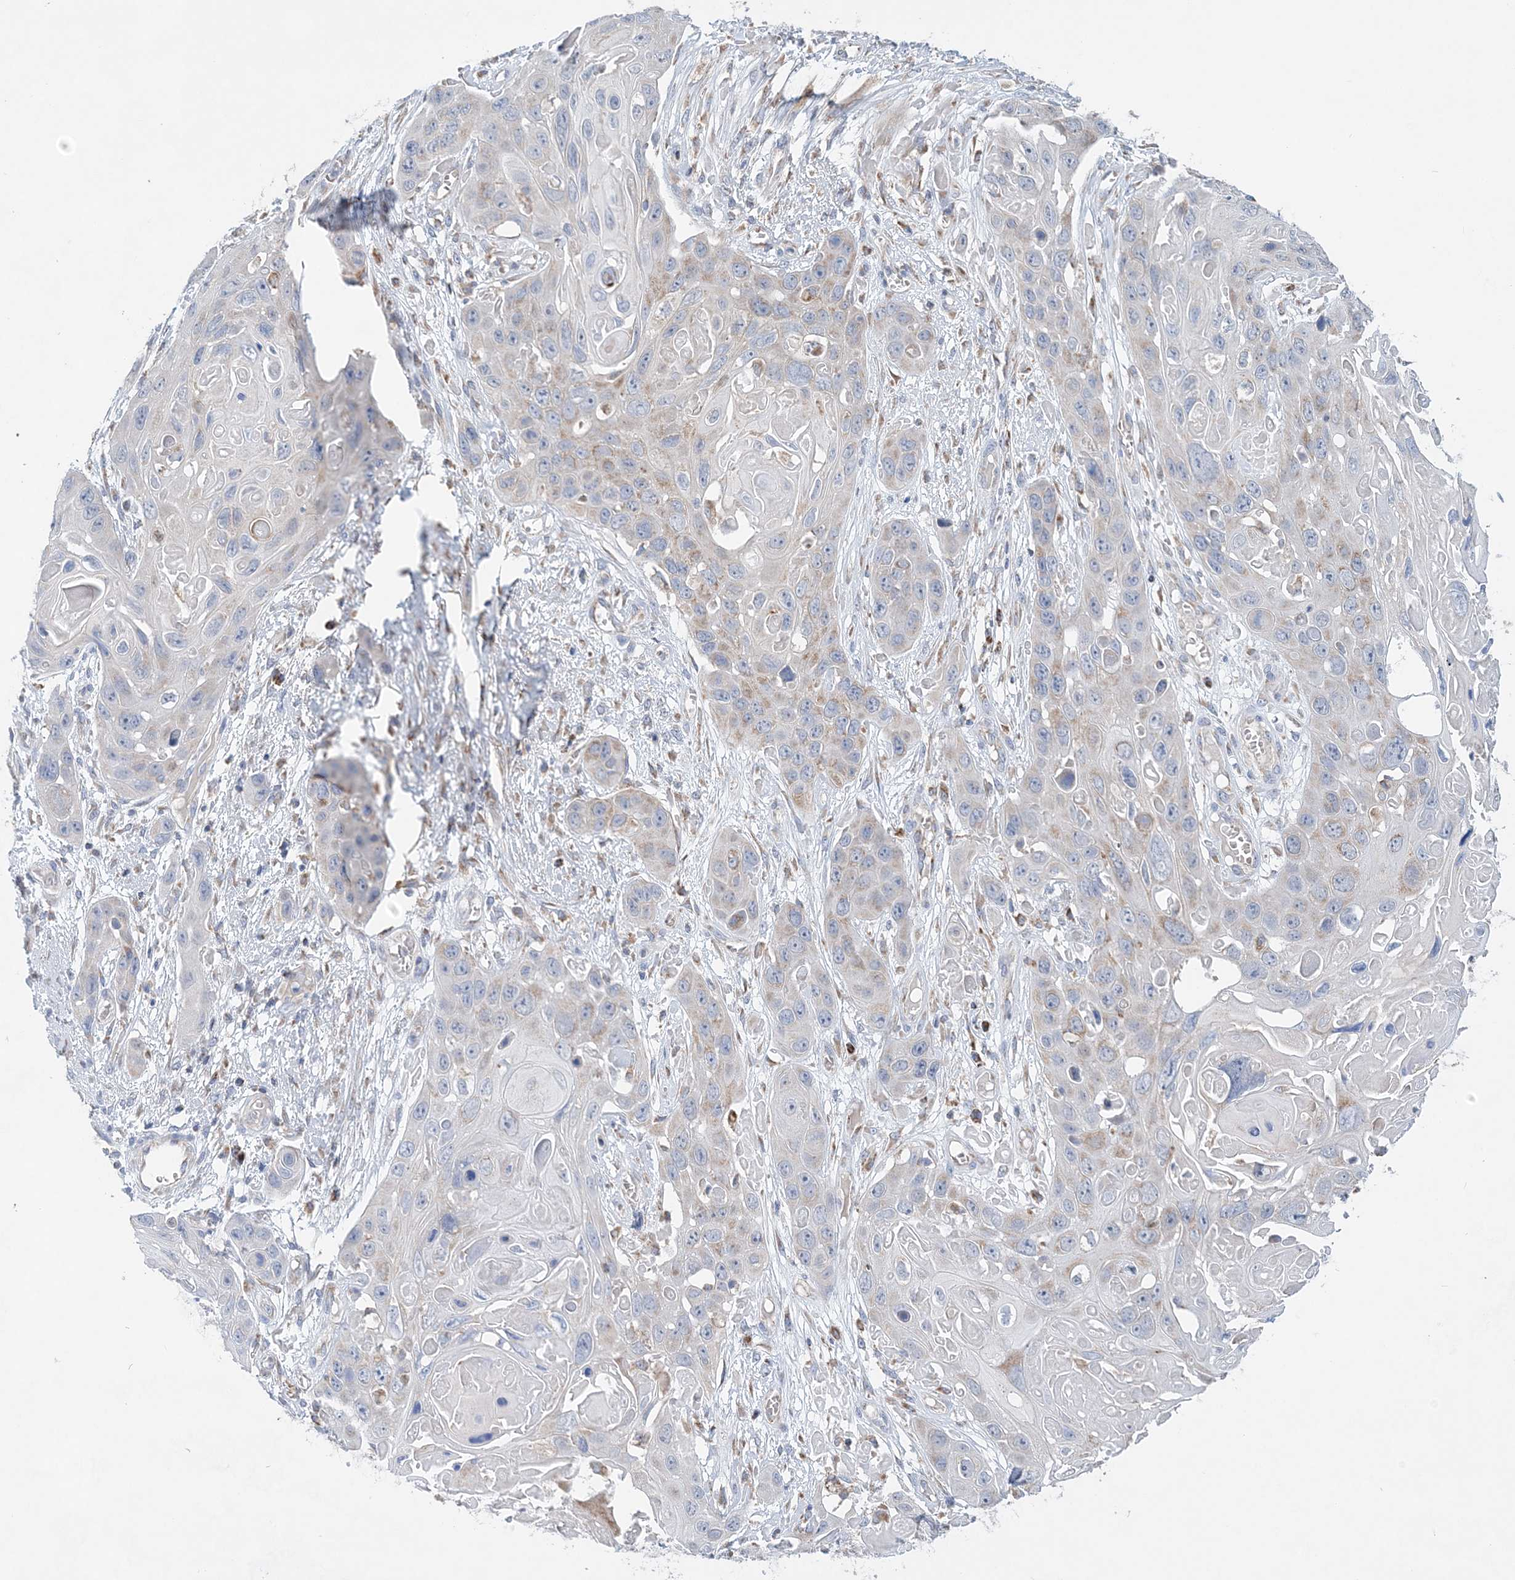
{"staining": {"intensity": "negative", "quantity": "none", "location": "none"}, "tissue": "skin cancer", "cell_type": "Tumor cells", "image_type": "cancer", "snomed": [{"axis": "morphology", "description": "Squamous cell carcinoma, NOS"}, {"axis": "topography", "description": "Skin"}], "caption": "A photomicrograph of skin squamous cell carcinoma stained for a protein demonstrates no brown staining in tumor cells.", "gene": "TRAPPC13", "patient": {"sex": "male", "age": 55}}